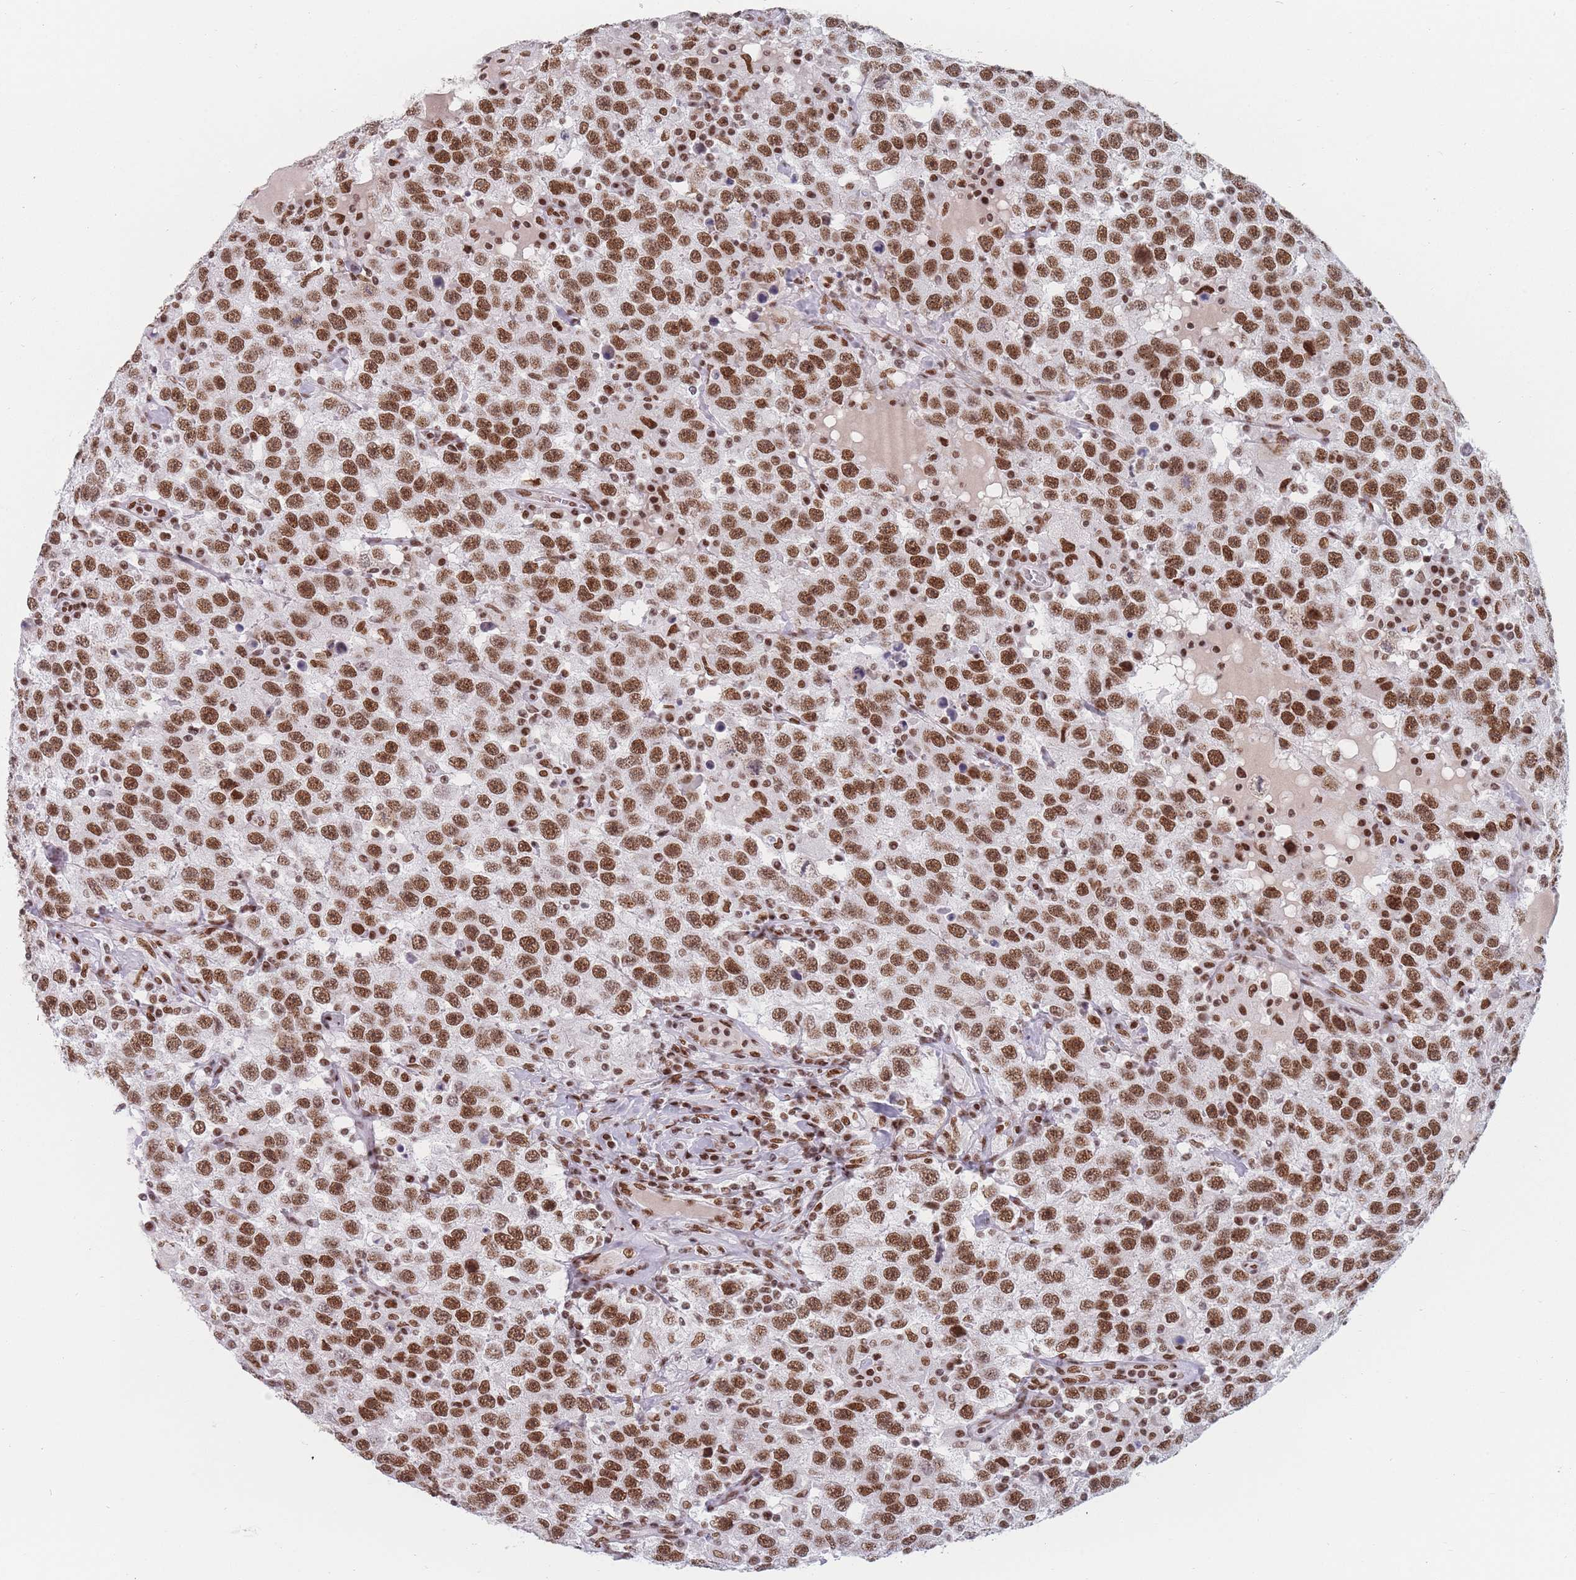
{"staining": {"intensity": "moderate", "quantity": ">75%", "location": "nuclear"}, "tissue": "testis cancer", "cell_type": "Tumor cells", "image_type": "cancer", "snomed": [{"axis": "morphology", "description": "Seminoma, NOS"}, {"axis": "topography", "description": "Testis"}], "caption": "Protein expression analysis of human testis cancer reveals moderate nuclear expression in about >75% of tumor cells. Immunohistochemistry stains the protein in brown and the nuclei are stained blue.", "gene": "SAFB2", "patient": {"sex": "male", "age": 41}}